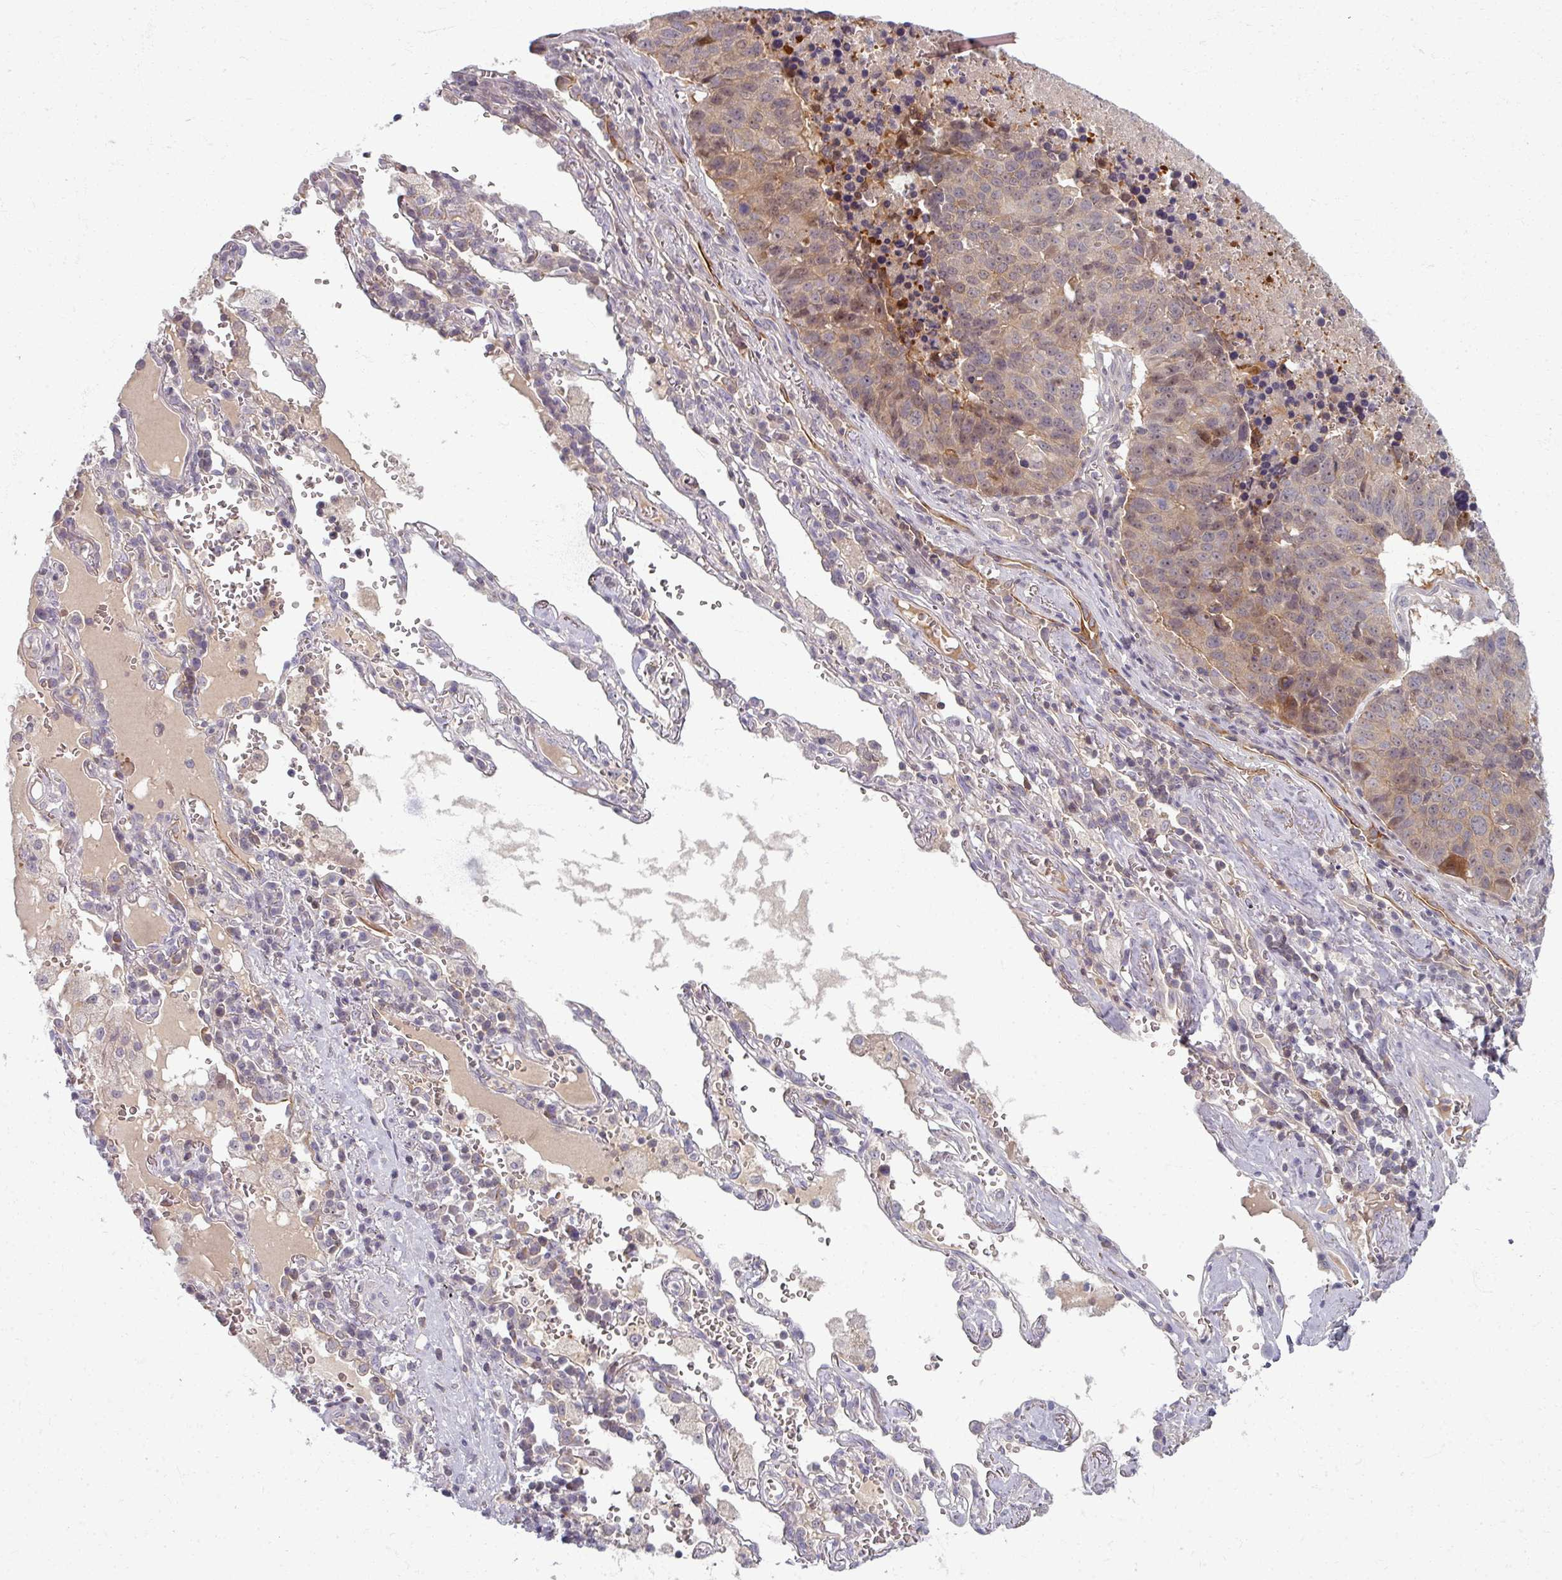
{"staining": {"intensity": "moderate", "quantity": "25%-75%", "location": "cytoplasmic/membranous,nuclear"}, "tissue": "lung cancer", "cell_type": "Tumor cells", "image_type": "cancer", "snomed": [{"axis": "morphology", "description": "Squamous cell carcinoma, NOS"}, {"axis": "topography", "description": "Lung"}], "caption": "Protein staining by immunohistochemistry demonstrates moderate cytoplasmic/membranous and nuclear expression in about 25%-75% of tumor cells in squamous cell carcinoma (lung).", "gene": "TTLL7", "patient": {"sex": "female", "age": 66}}